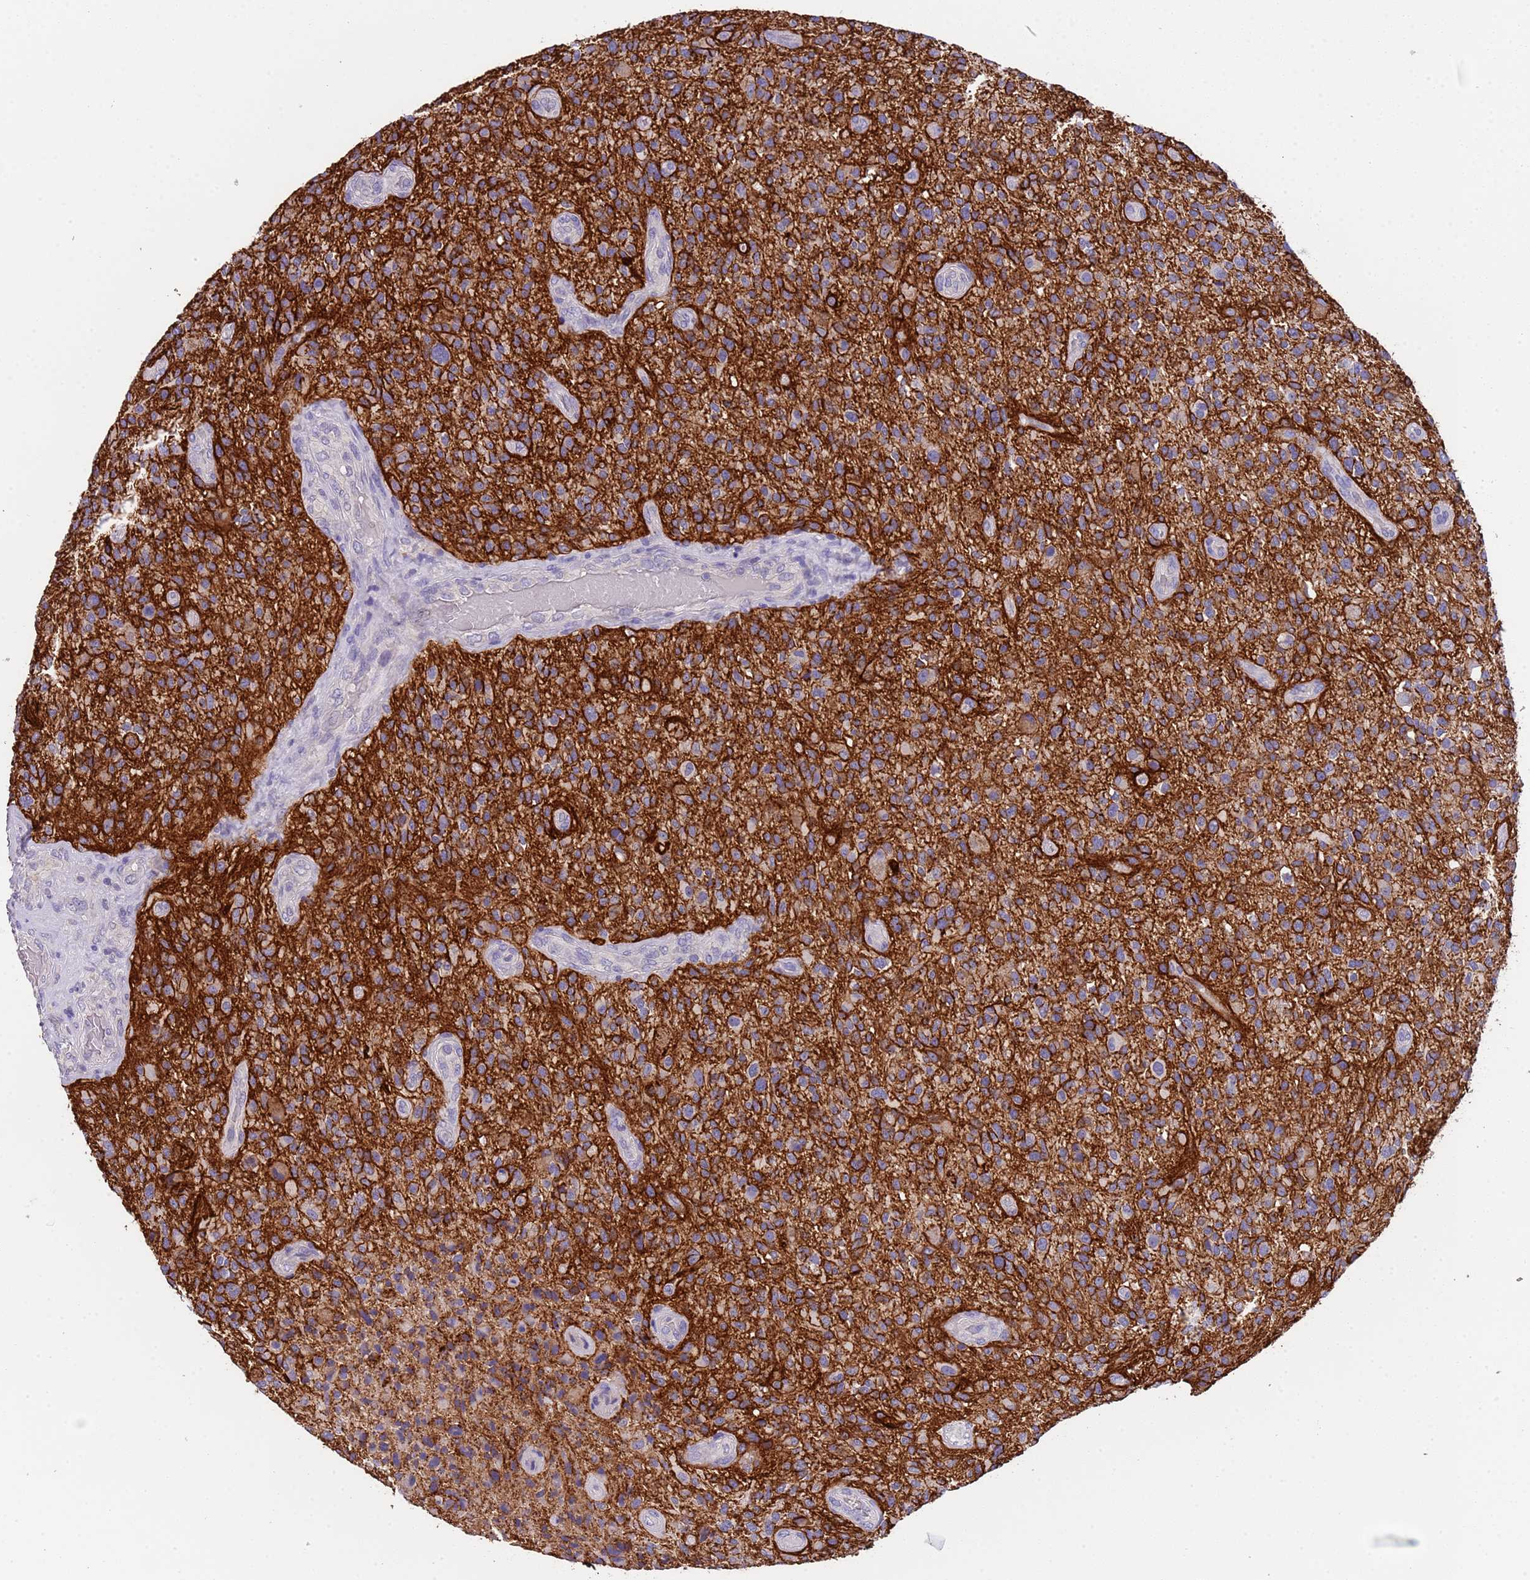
{"staining": {"intensity": "negative", "quantity": "none", "location": "none"}, "tissue": "glioma", "cell_type": "Tumor cells", "image_type": "cancer", "snomed": [{"axis": "morphology", "description": "Glioma, malignant, High grade"}, {"axis": "topography", "description": "Brain"}], "caption": "IHC histopathology image of glioma stained for a protein (brown), which demonstrates no expression in tumor cells. The staining is performed using DAB brown chromogen with nuclei counter-stained in using hematoxylin.", "gene": "SLC24A3", "patient": {"sex": "male", "age": 47}}